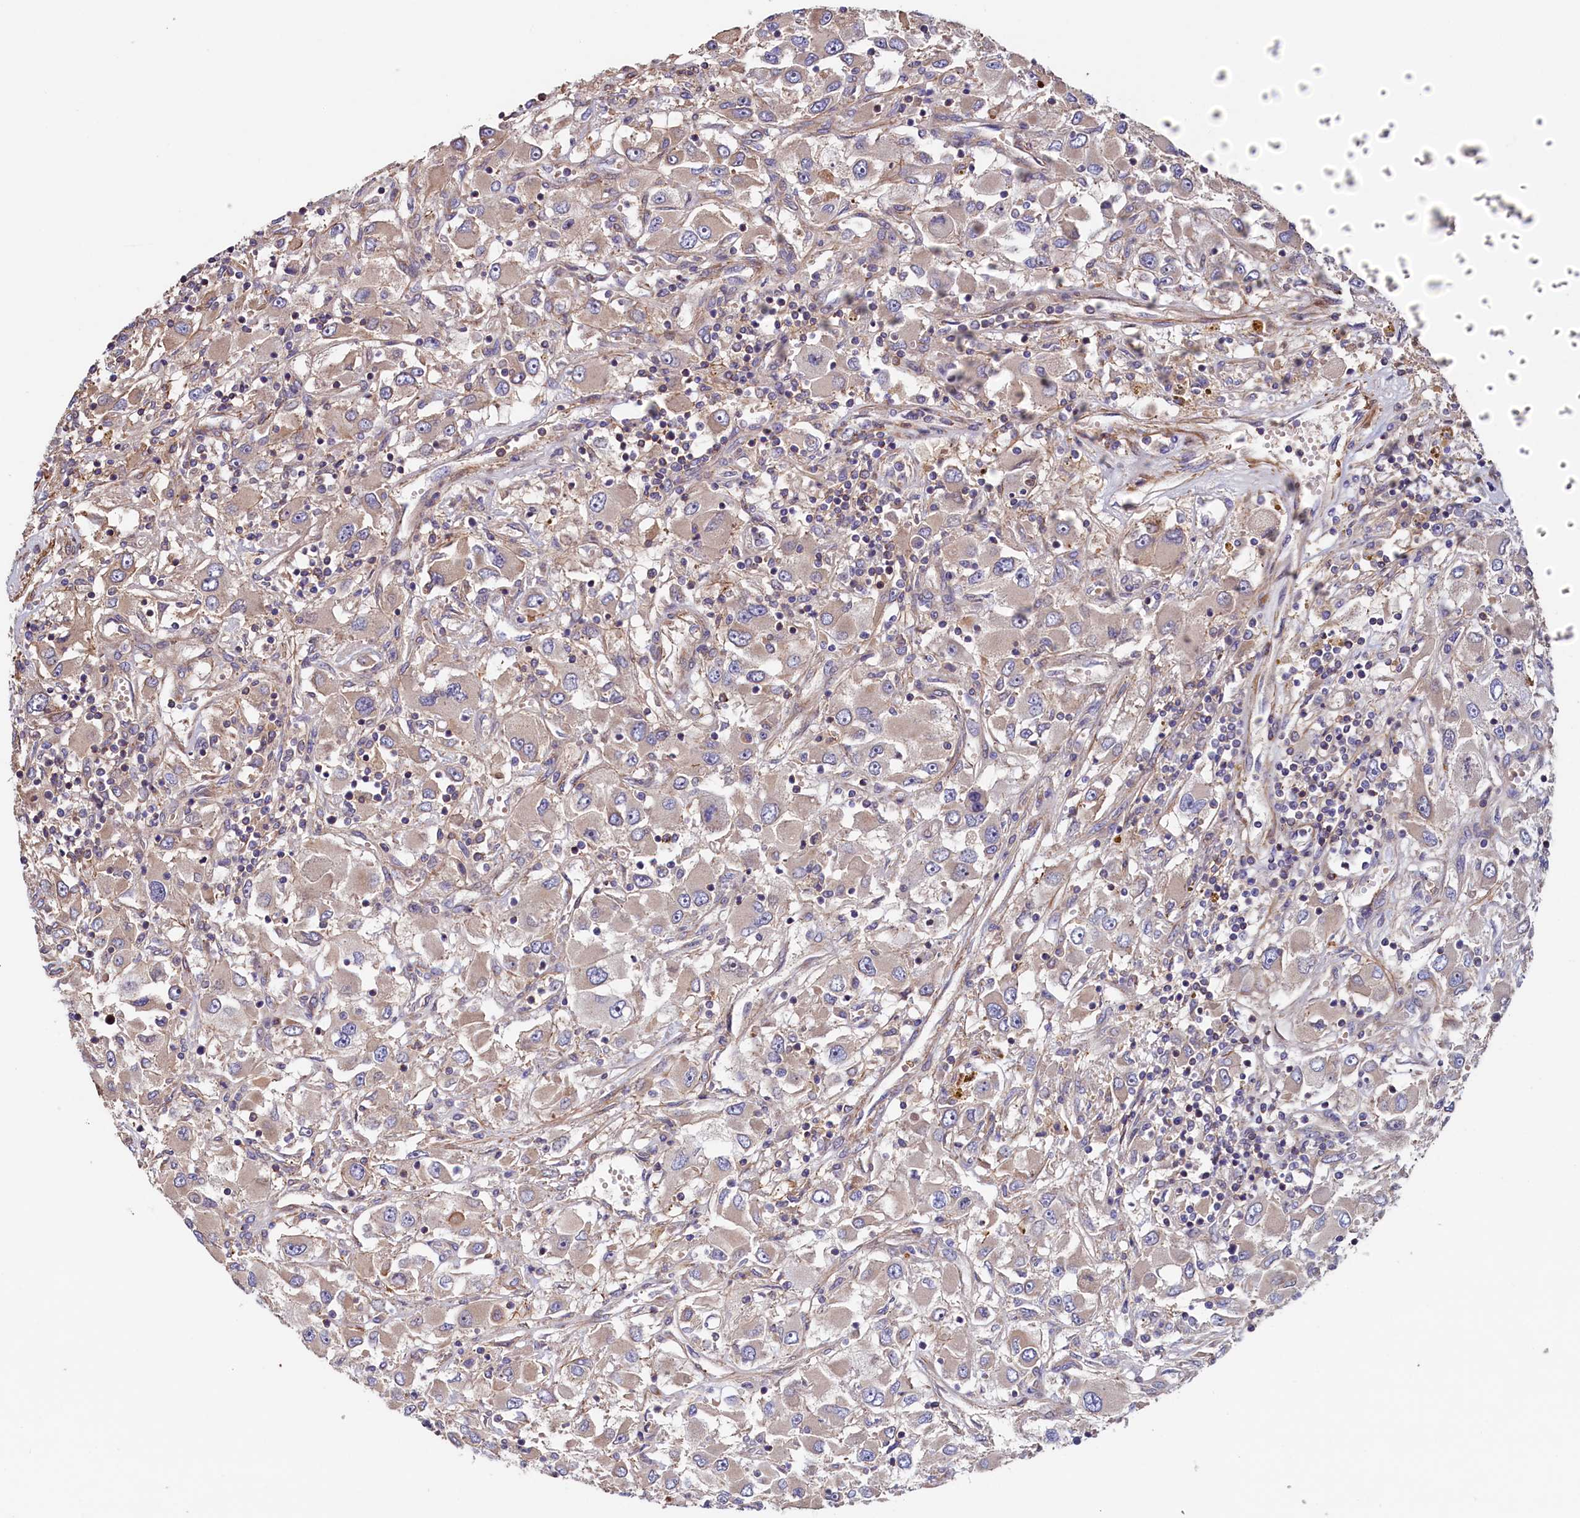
{"staining": {"intensity": "weak", "quantity": "<25%", "location": "cytoplasmic/membranous"}, "tissue": "renal cancer", "cell_type": "Tumor cells", "image_type": "cancer", "snomed": [{"axis": "morphology", "description": "Adenocarcinoma, NOS"}, {"axis": "topography", "description": "Kidney"}], "caption": "Tumor cells are negative for brown protein staining in renal cancer (adenocarcinoma).", "gene": "DUOXA1", "patient": {"sex": "female", "age": 52}}